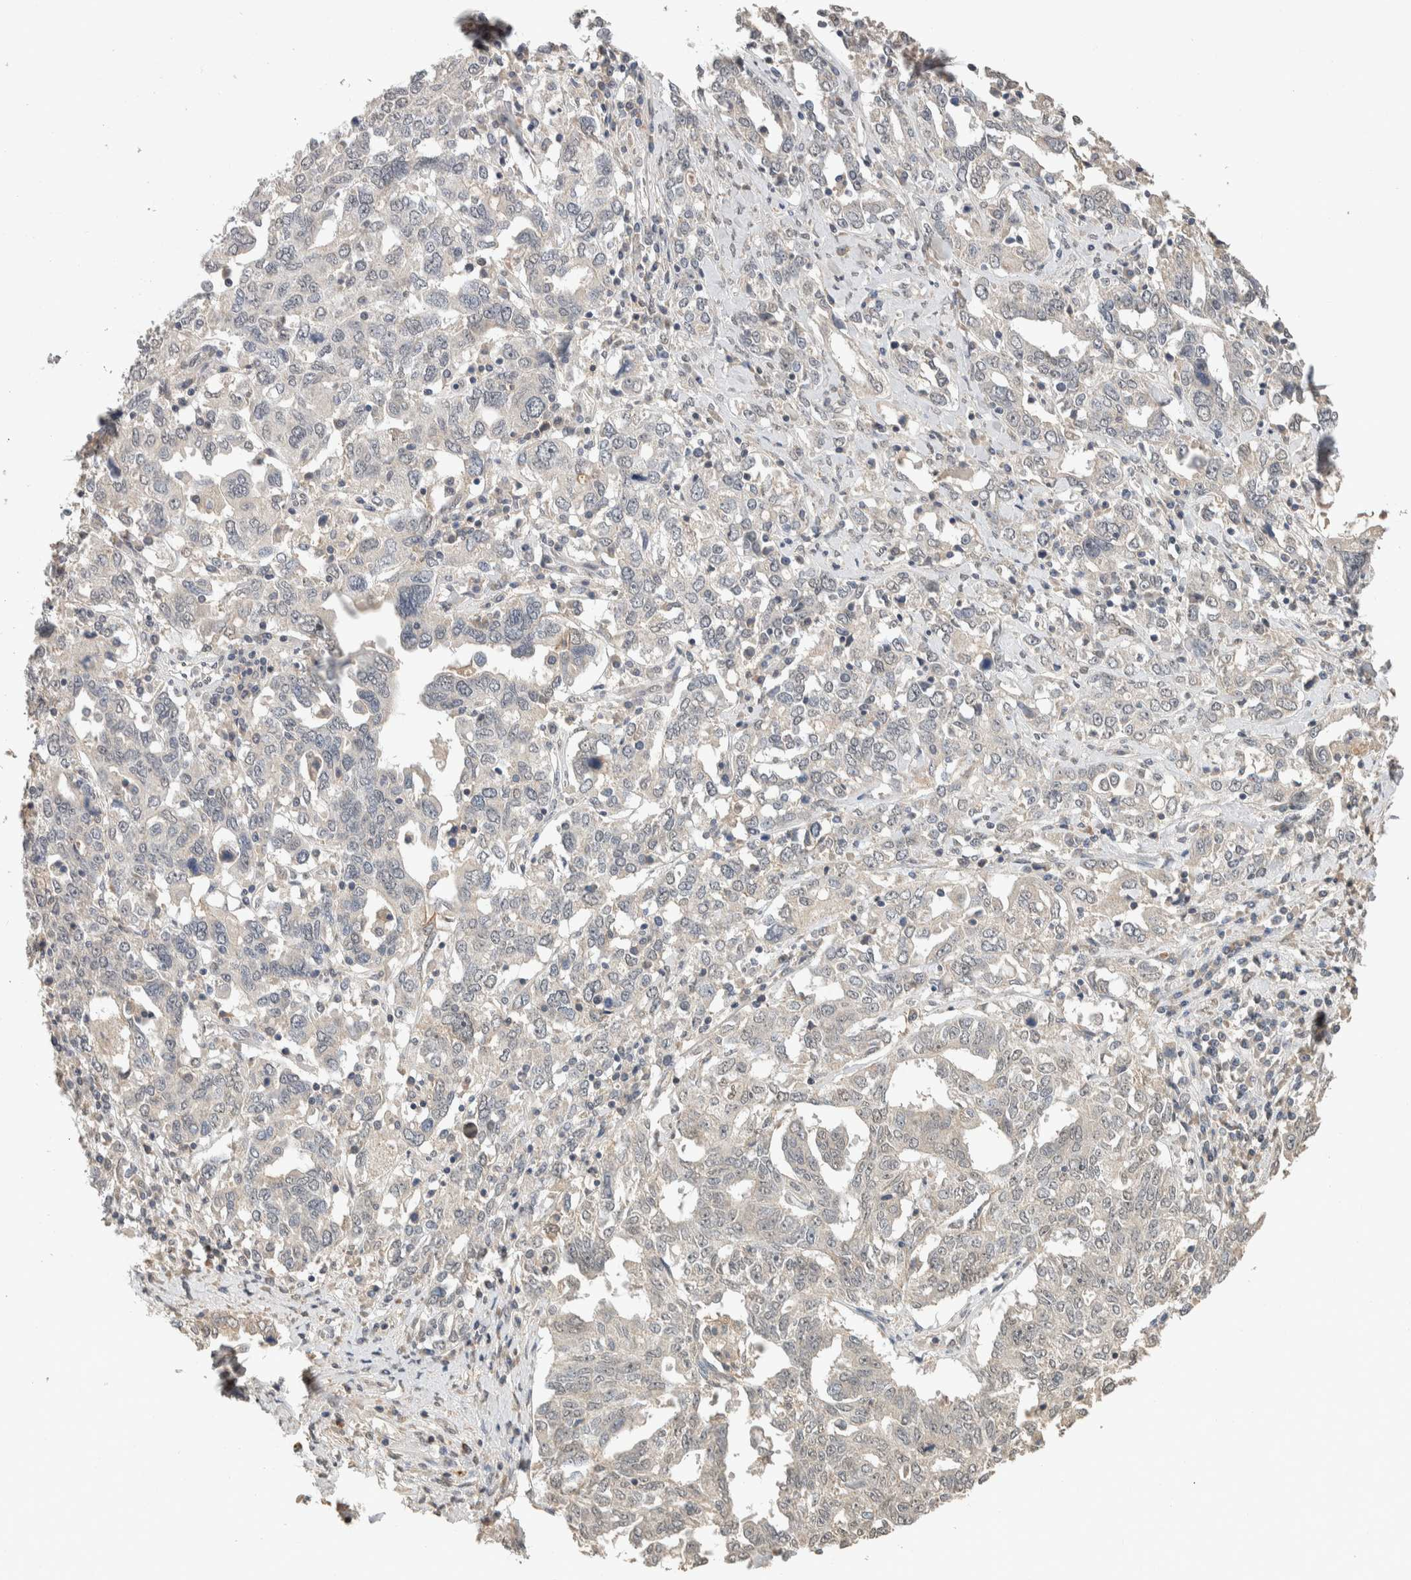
{"staining": {"intensity": "negative", "quantity": "none", "location": "none"}, "tissue": "ovarian cancer", "cell_type": "Tumor cells", "image_type": "cancer", "snomed": [{"axis": "morphology", "description": "Carcinoma, endometroid"}, {"axis": "topography", "description": "Ovary"}], "caption": "This is a photomicrograph of immunohistochemistry (IHC) staining of ovarian endometroid carcinoma, which shows no staining in tumor cells. Nuclei are stained in blue.", "gene": "CYSRT1", "patient": {"sex": "female", "age": 62}}